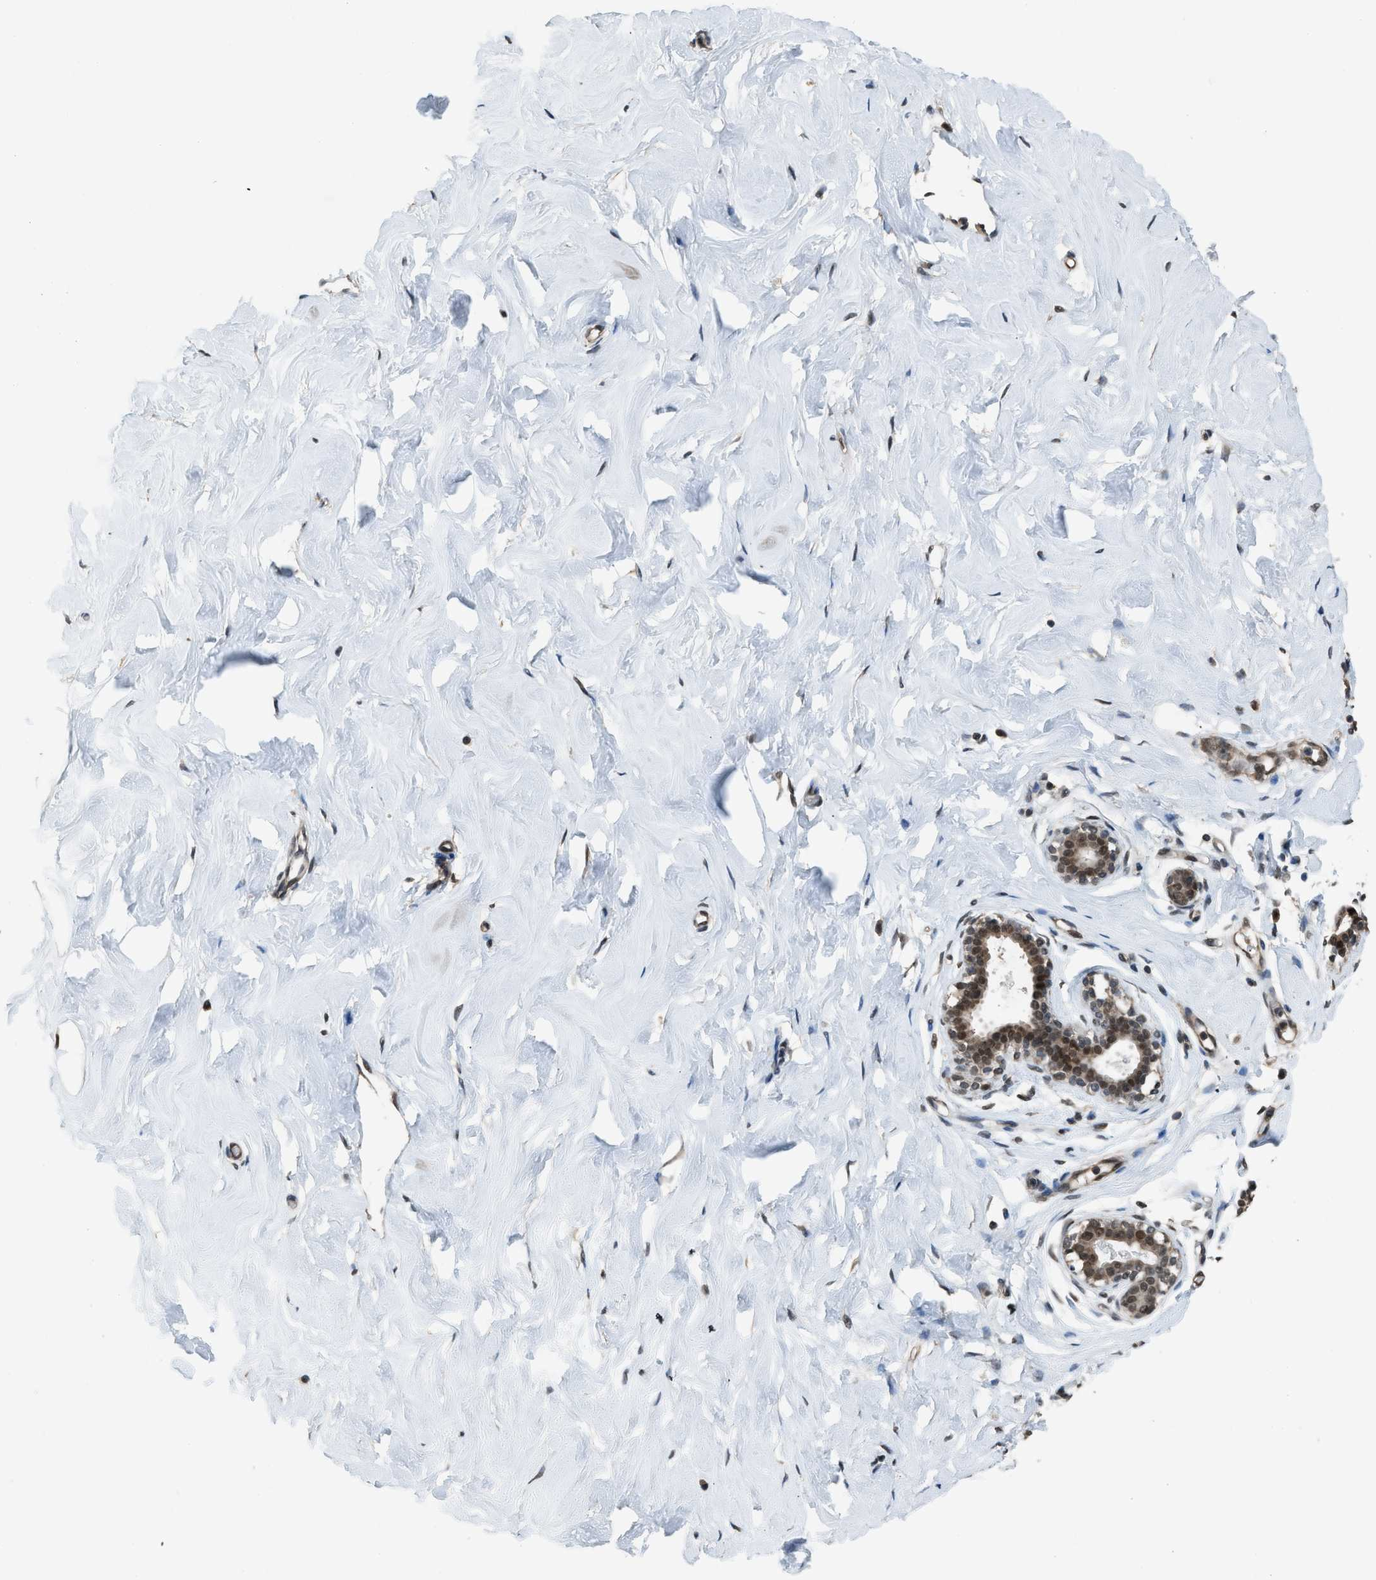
{"staining": {"intensity": "moderate", "quantity": "<25%", "location": "cytoplasmic/membranous,nuclear"}, "tissue": "breast", "cell_type": "Adipocytes", "image_type": "normal", "snomed": [{"axis": "morphology", "description": "Normal tissue, NOS"}, {"axis": "topography", "description": "Breast"}], "caption": "Protein analysis of normal breast reveals moderate cytoplasmic/membranous,nuclear staining in about <25% of adipocytes. (DAB IHC with brightfield microscopy, high magnification).", "gene": "KPNA6", "patient": {"sex": "female", "age": 23}}